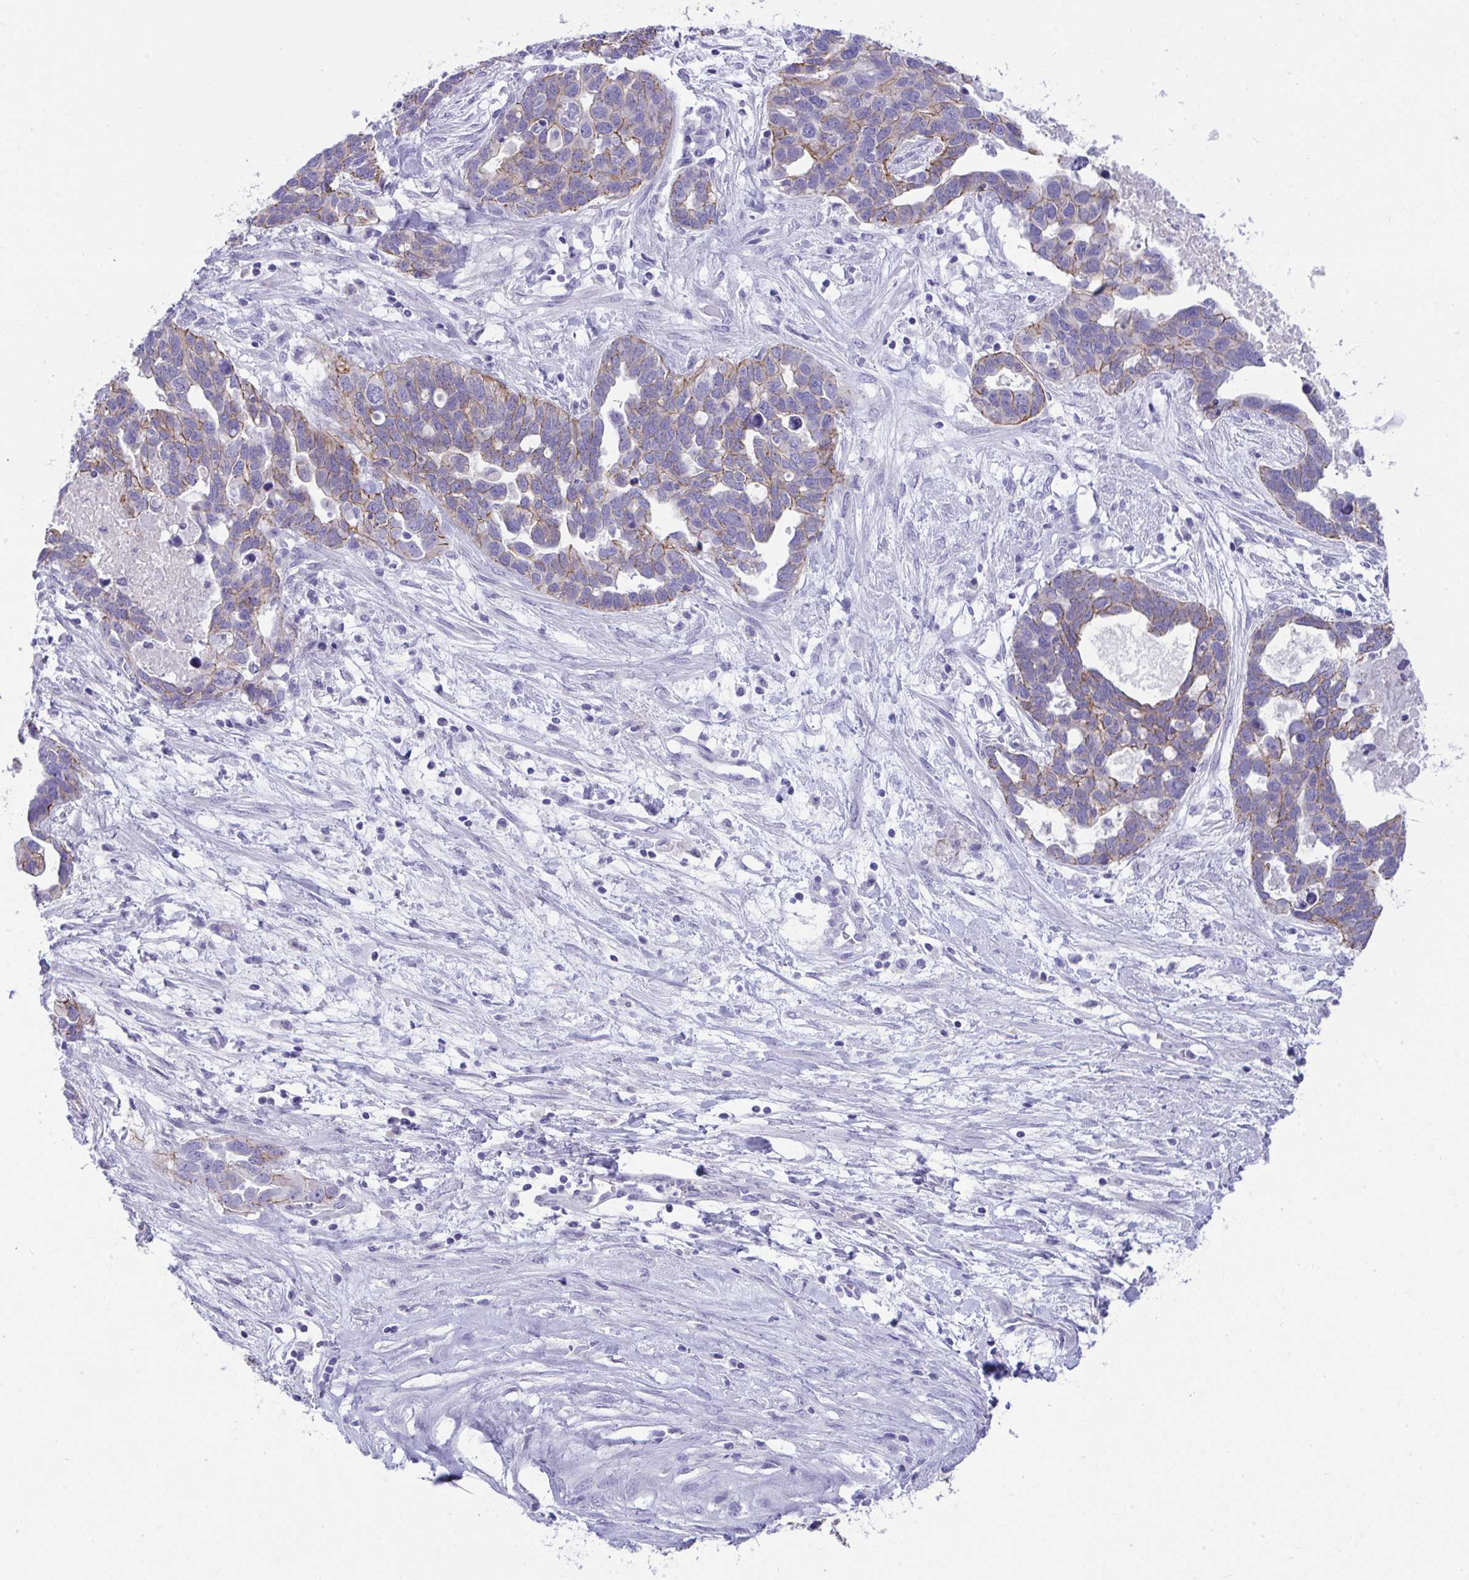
{"staining": {"intensity": "weak", "quantity": "25%-75%", "location": "cytoplasmic/membranous"}, "tissue": "ovarian cancer", "cell_type": "Tumor cells", "image_type": "cancer", "snomed": [{"axis": "morphology", "description": "Cystadenocarcinoma, serous, NOS"}, {"axis": "topography", "description": "Ovary"}], "caption": "Immunohistochemical staining of ovarian serous cystadenocarcinoma demonstrates weak cytoplasmic/membranous protein expression in about 25%-75% of tumor cells.", "gene": "GLB1L2", "patient": {"sex": "female", "age": 54}}